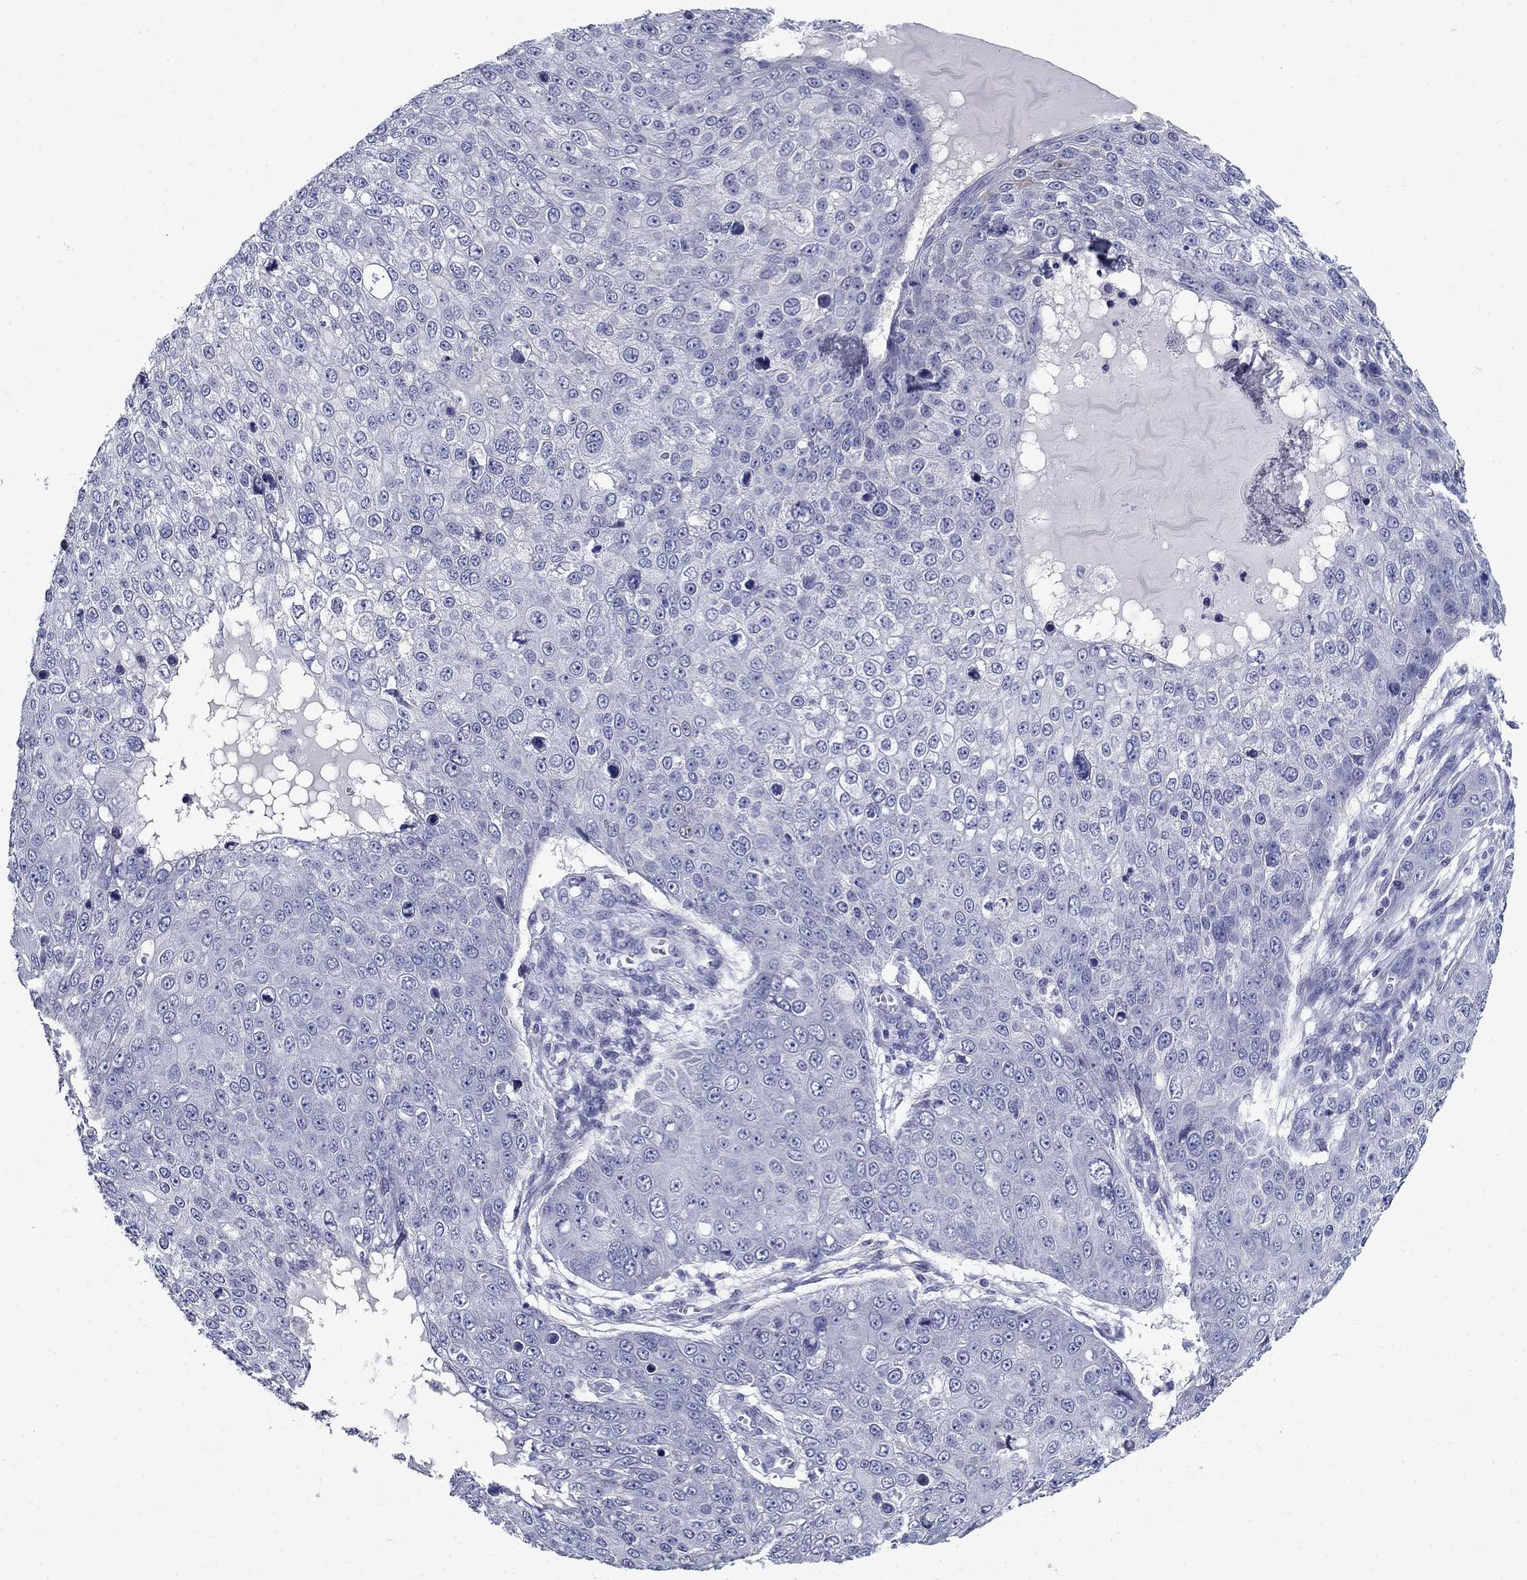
{"staining": {"intensity": "negative", "quantity": "none", "location": "none"}, "tissue": "skin cancer", "cell_type": "Tumor cells", "image_type": "cancer", "snomed": [{"axis": "morphology", "description": "Squamous cell carcinoma, NOS"}, {"axis": "topography", "description": "Skin"}], "caption": "A high-resolution photomicrograph shows immunohistochemistry staining of squamous cell carcinoma (skin), which shows no significant staining in tumor cells.", "gene": "C4orf19", "patient": {"sex": "male", "age": 71}}